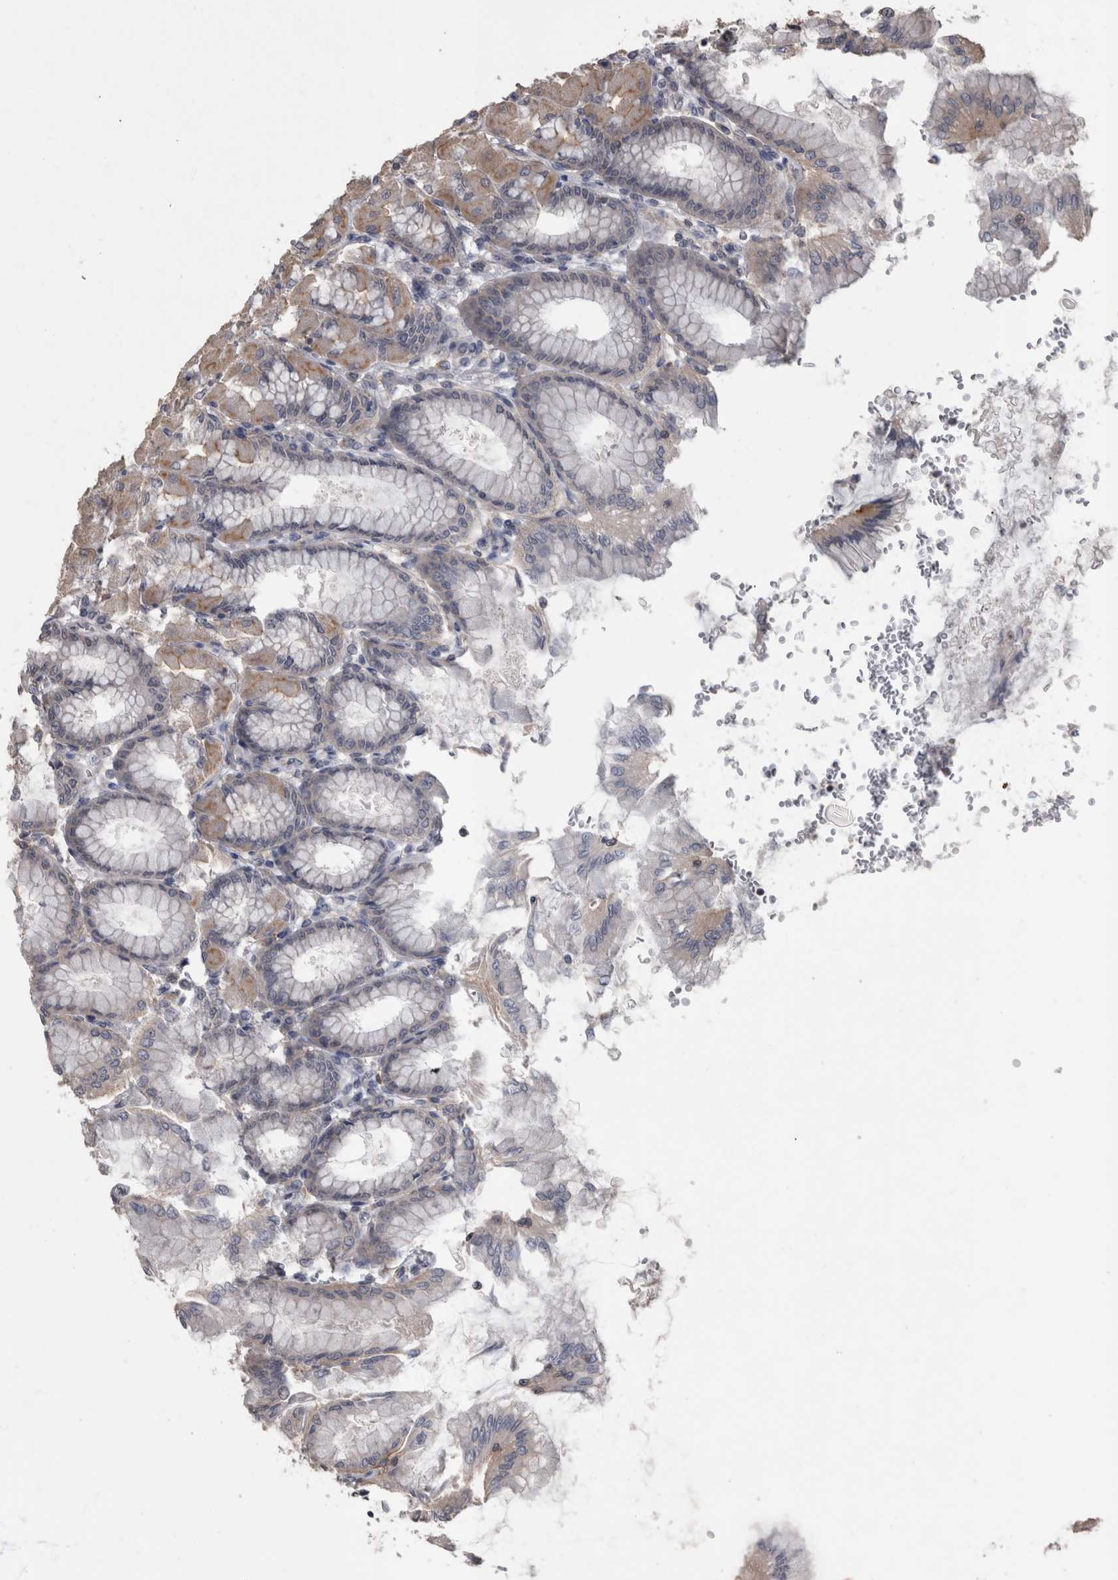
{"staining": {"intensity": "weak", "quantity": "<25%", "location": "cytoplasmic/membranous"}, "tissue": "stomach", "cell_type": "Glandular cells", "image_type": "normal", "snomed": [{"axis": "morphology", "description": "Normal tissue, NOS"}, {"axis": "topography", "description": "Stomach, upper"}], "caption": "High power microscopy image of an immunohistochemistry micrograph of benign stomach, revealing no significant staining in glandular cells.", "gene": "SPATA48", "patient": {"sex": "female", "age": 56}}